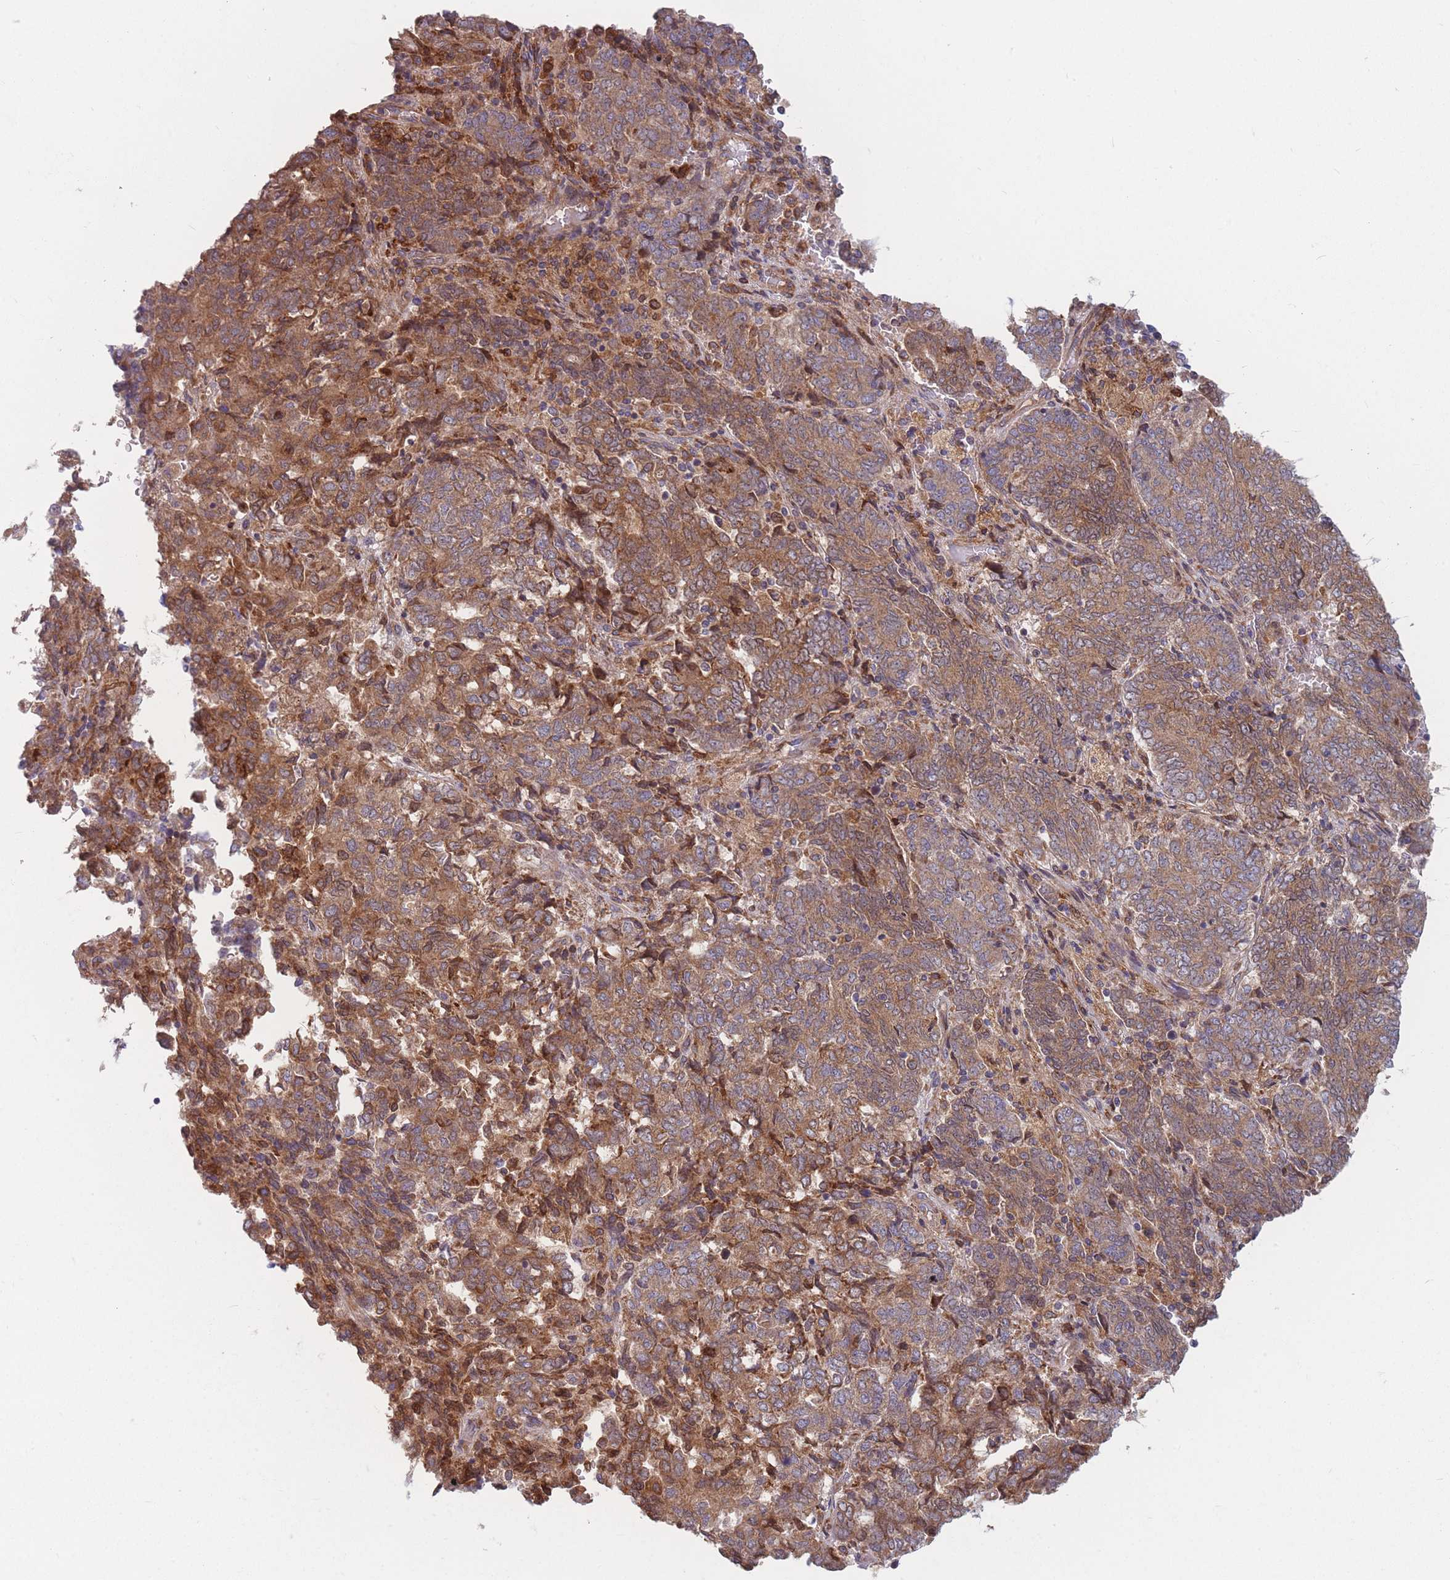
{"staining": {"intensity": "moderate", "quantity": ">75%", "location": "cytoplasmic/membranous"}, "tissue": "endometrial cancer", "cell_type": "Tumor cells", "image_type": "cancer", "snomed": [{"axis": "morphology", "description": "Adenocarcinoma, NOS"}, {"axis": "topography", "description": "Endometrium"}], "caption": "Human endometrial adenocarcinoma stained with a brown dye demonstrates moderate cytoplasmic/membranous positive staining in about >75% of tumor cells.", "gene": "TMEM131L", "patient": {"sex": "female", "age": 80}}